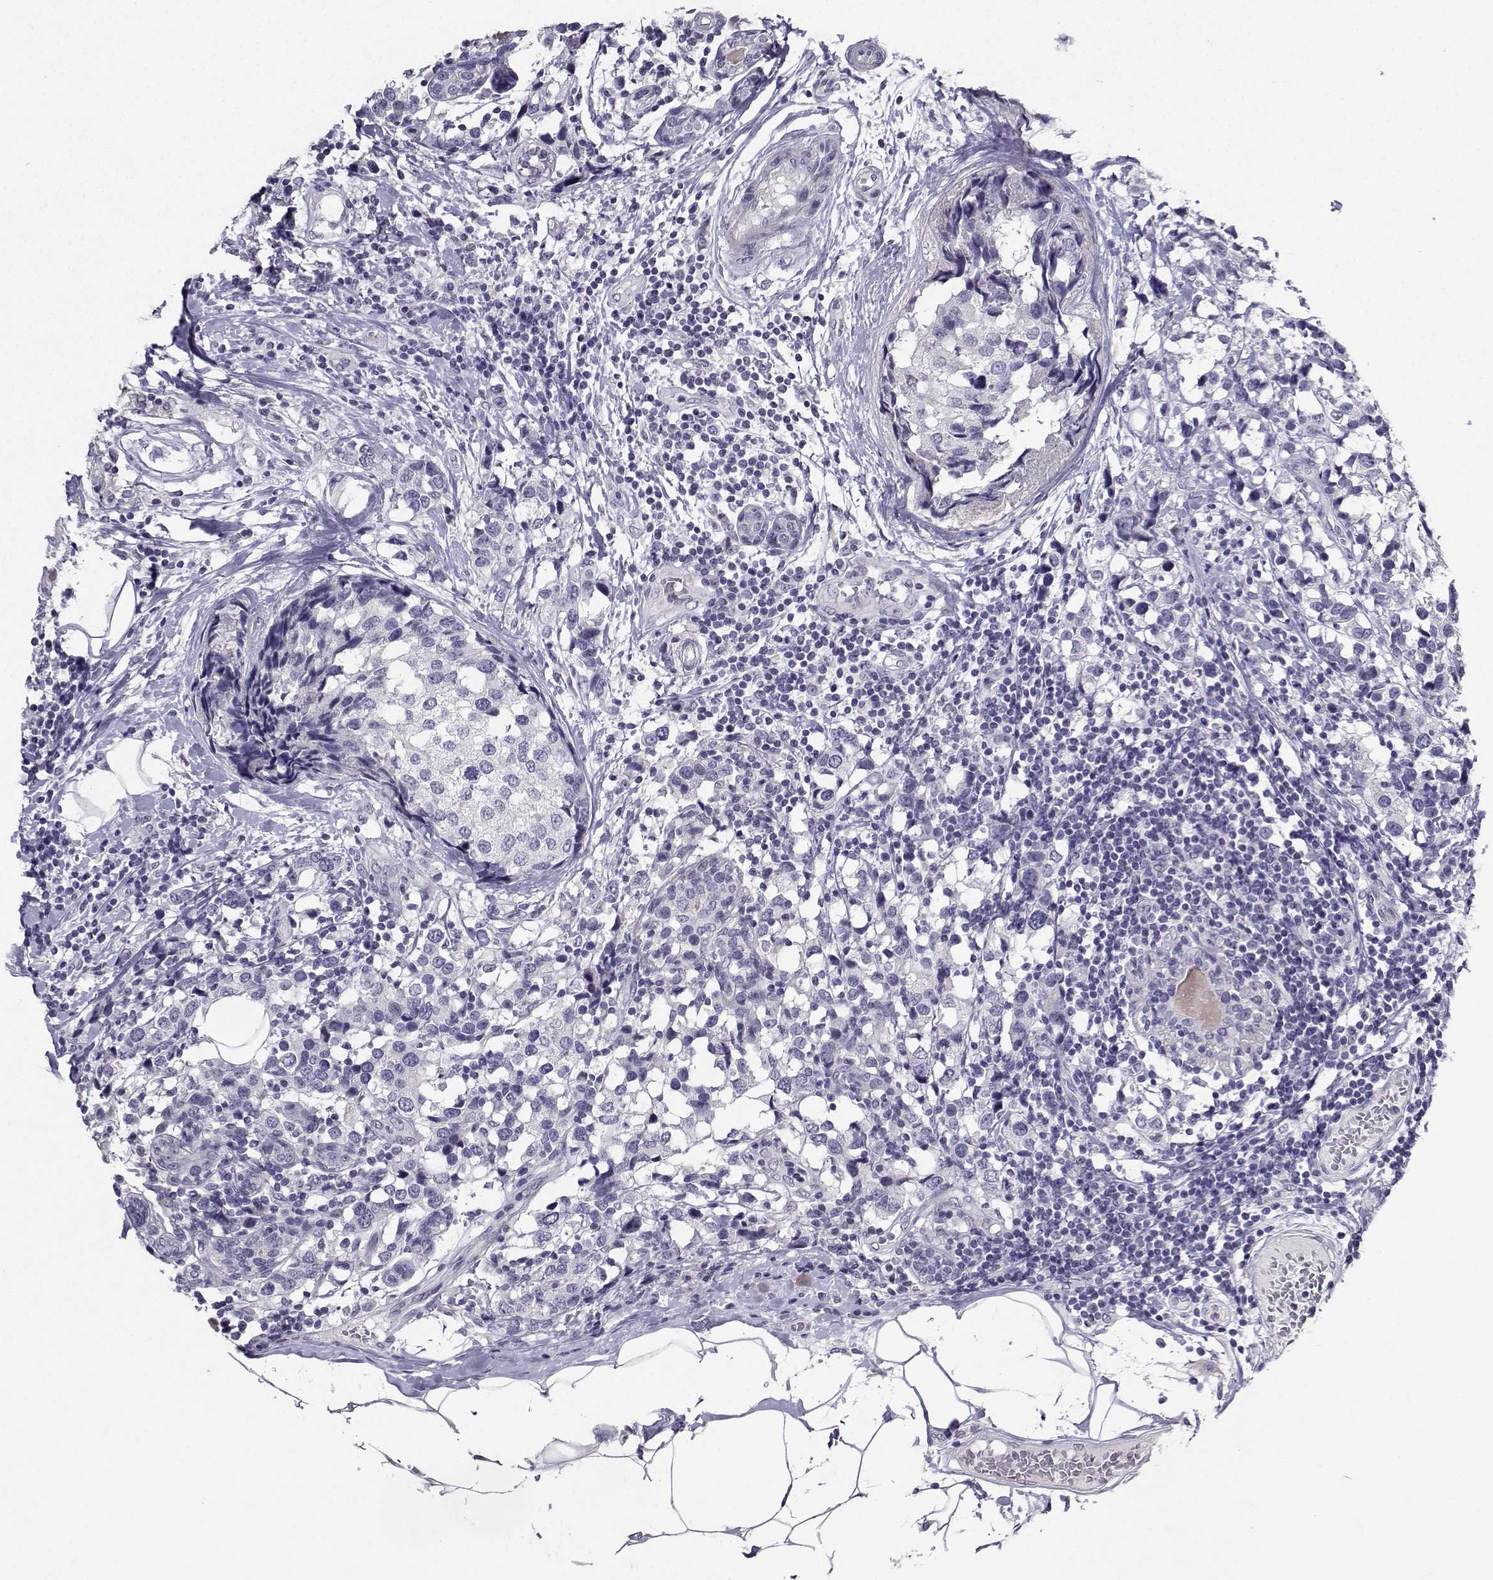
{"staining": {"intensity": "negative", "quantity": "none", "location": "none"}, "tissue": "breast cancer", "cell_type": "Tumor cells", "image_type": "cancer", "snomed": [{"axis": "morphology", "description": "Lobular carcinoma"}, {"axis": "topography", "description": "Breast"}], "caption": "Breast lobular carcinoma was stained to show a protein in brown. There is no significant positivity in tumor cells.", "gene": "CARTPT", "patient": {"sex": "female", "age": 59}}